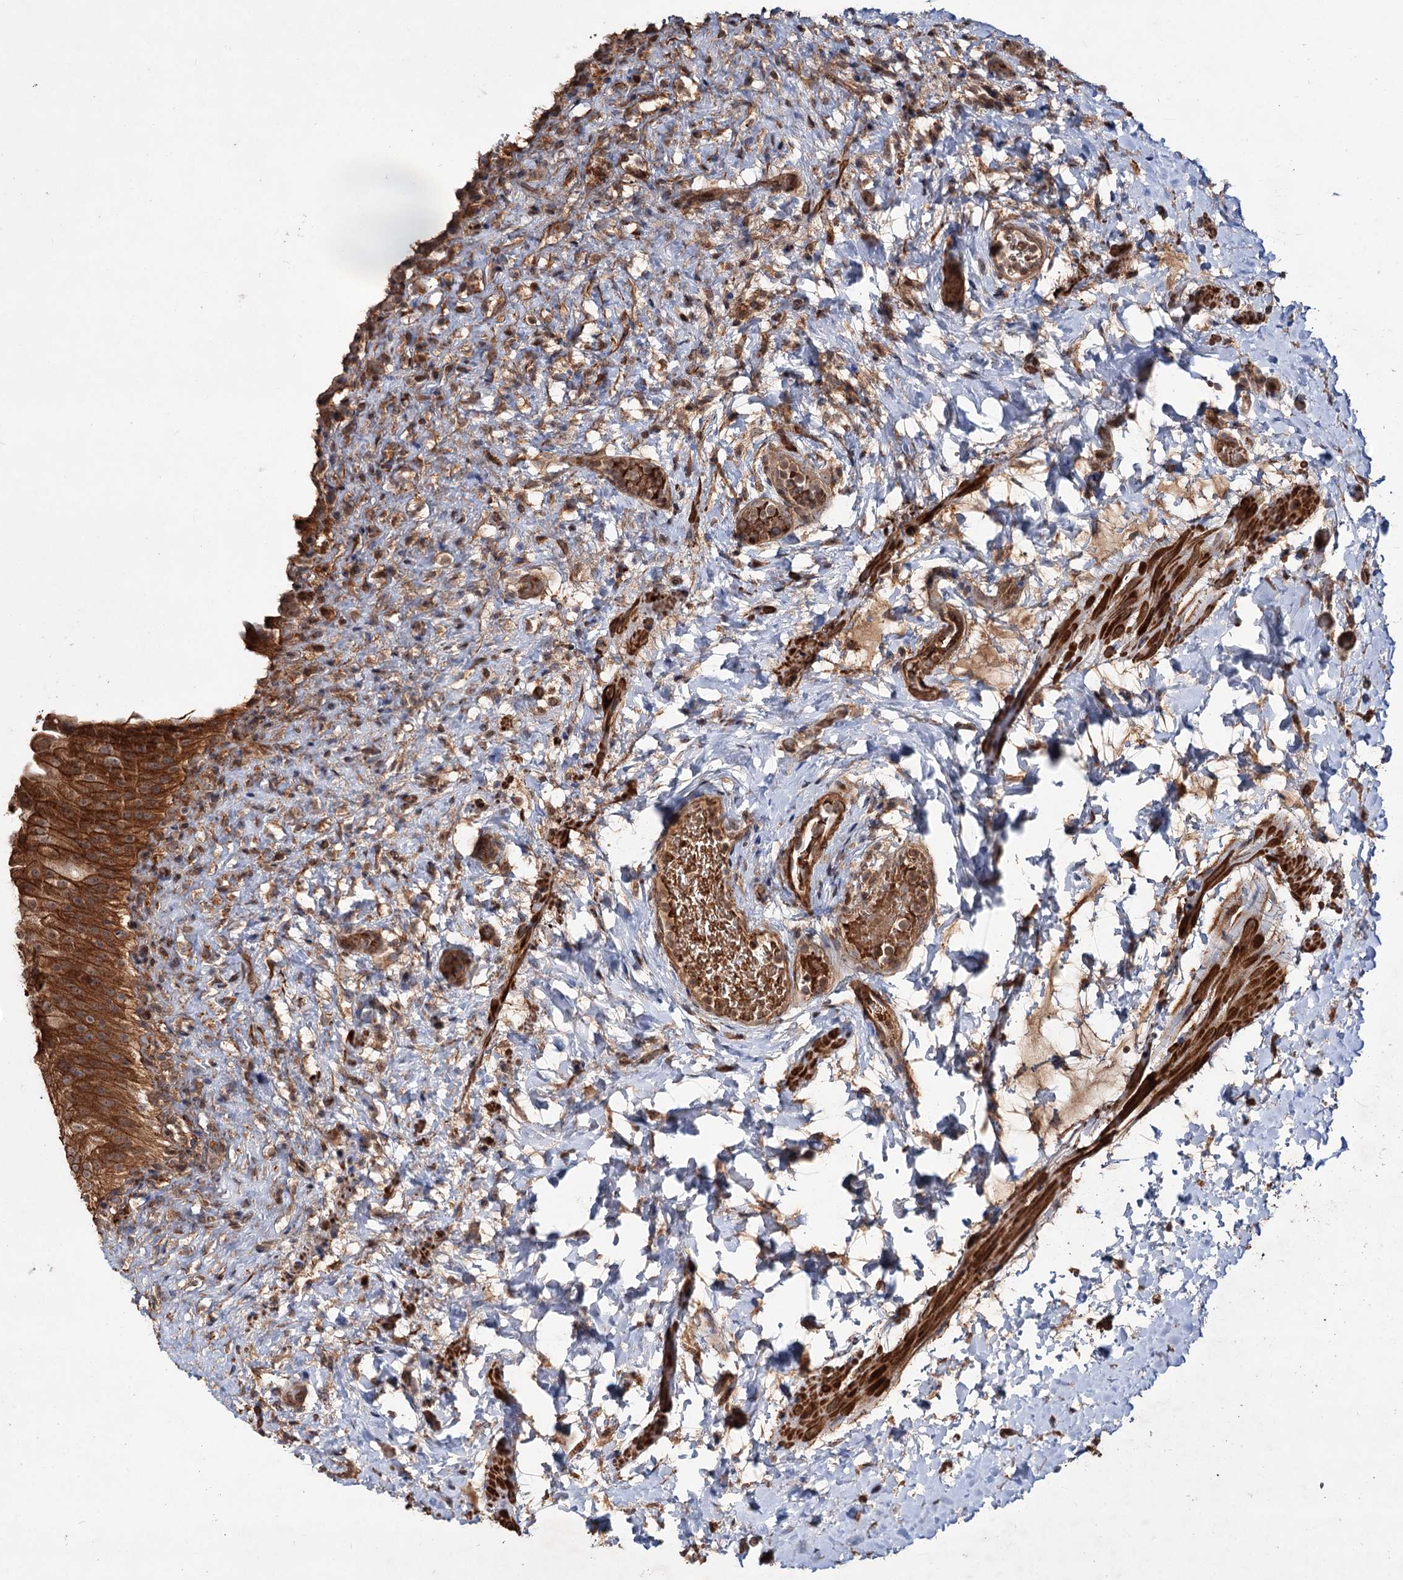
{"staining": {"intensity": "moderate", "quantity": ">75%", "location": "cytoplasmic/membranous"}, "tissue": "urinary bladder", "cell_type": "Urothelial cells", "image_type": "normal", "snomed": [{"axis": "morphology", "description": "Normal tissue, NOS"}, {"axis": "topography", "description": "Urinary bladder"}], "caption": "IHC (DAB (3,3'-diaminobenzidine)) staining of unremarkable human urinary bladder demonstrates moderate cytoplasmic/membranous protein positivity in about >75% of urothelial cells. The staining was performed using DAB (3,3'-diaminobenzidine), with brown indicating positive protein expression. Nuclei are stained blue with hematoxylin.", "gene": "GRIP1", "patient": {"sex": "female", "age": 27}}